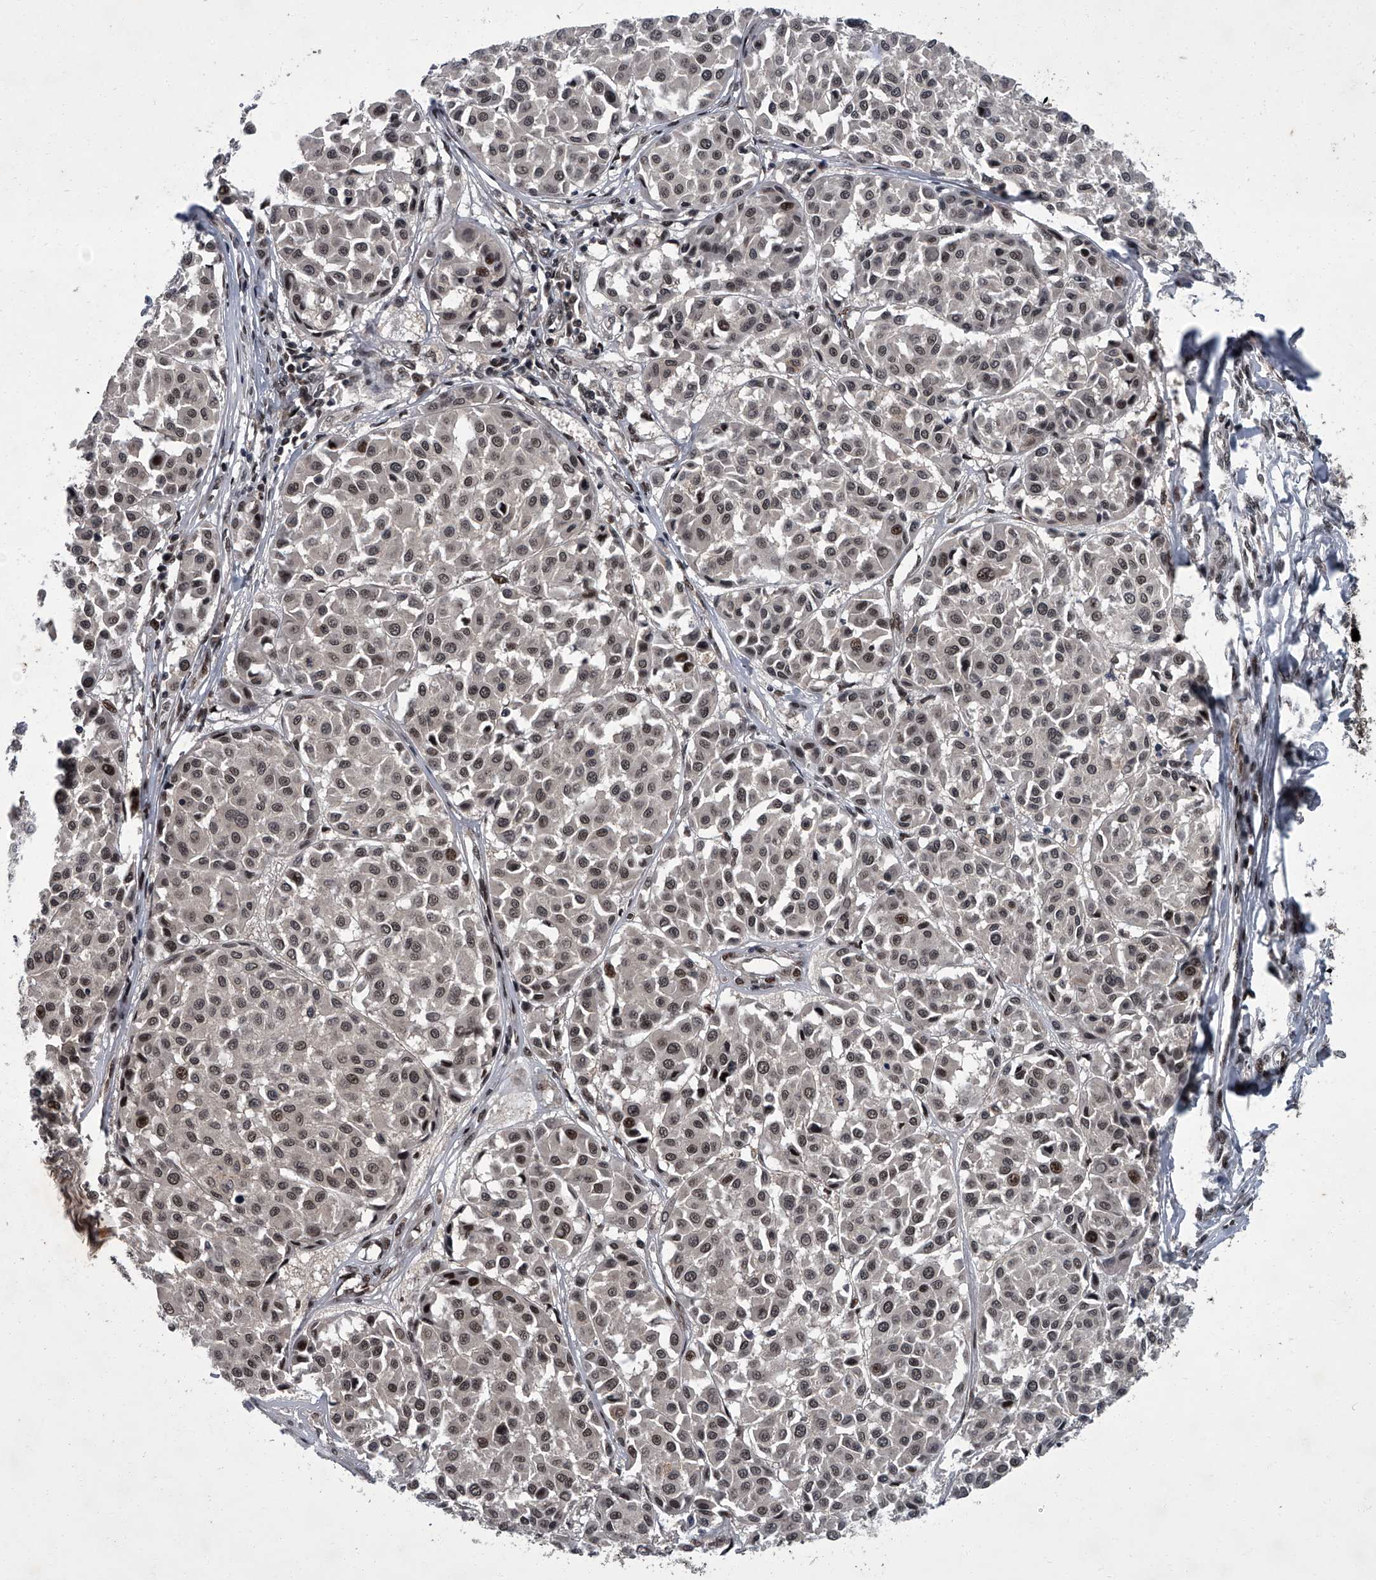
{"staining": {"intensity": "moderate", "quantity": "<25%", "location": "nuclear"}, "tissue": "melanoma", "cell_type": "Tumor cells", "image_type": "cancer", "snomed": [{"axis": "morphology", "description": "Malignant melanoma, Metastatic site"}, {"axis": "topography", "description": "Soft tissue"}], "caption": "Protein staining of melanoma tissue displays moderate nuclear positivity in approximately <25% of tumor cells.", "gene": "ZNF518B", "patient": {"sex": "male", "age": 41}}